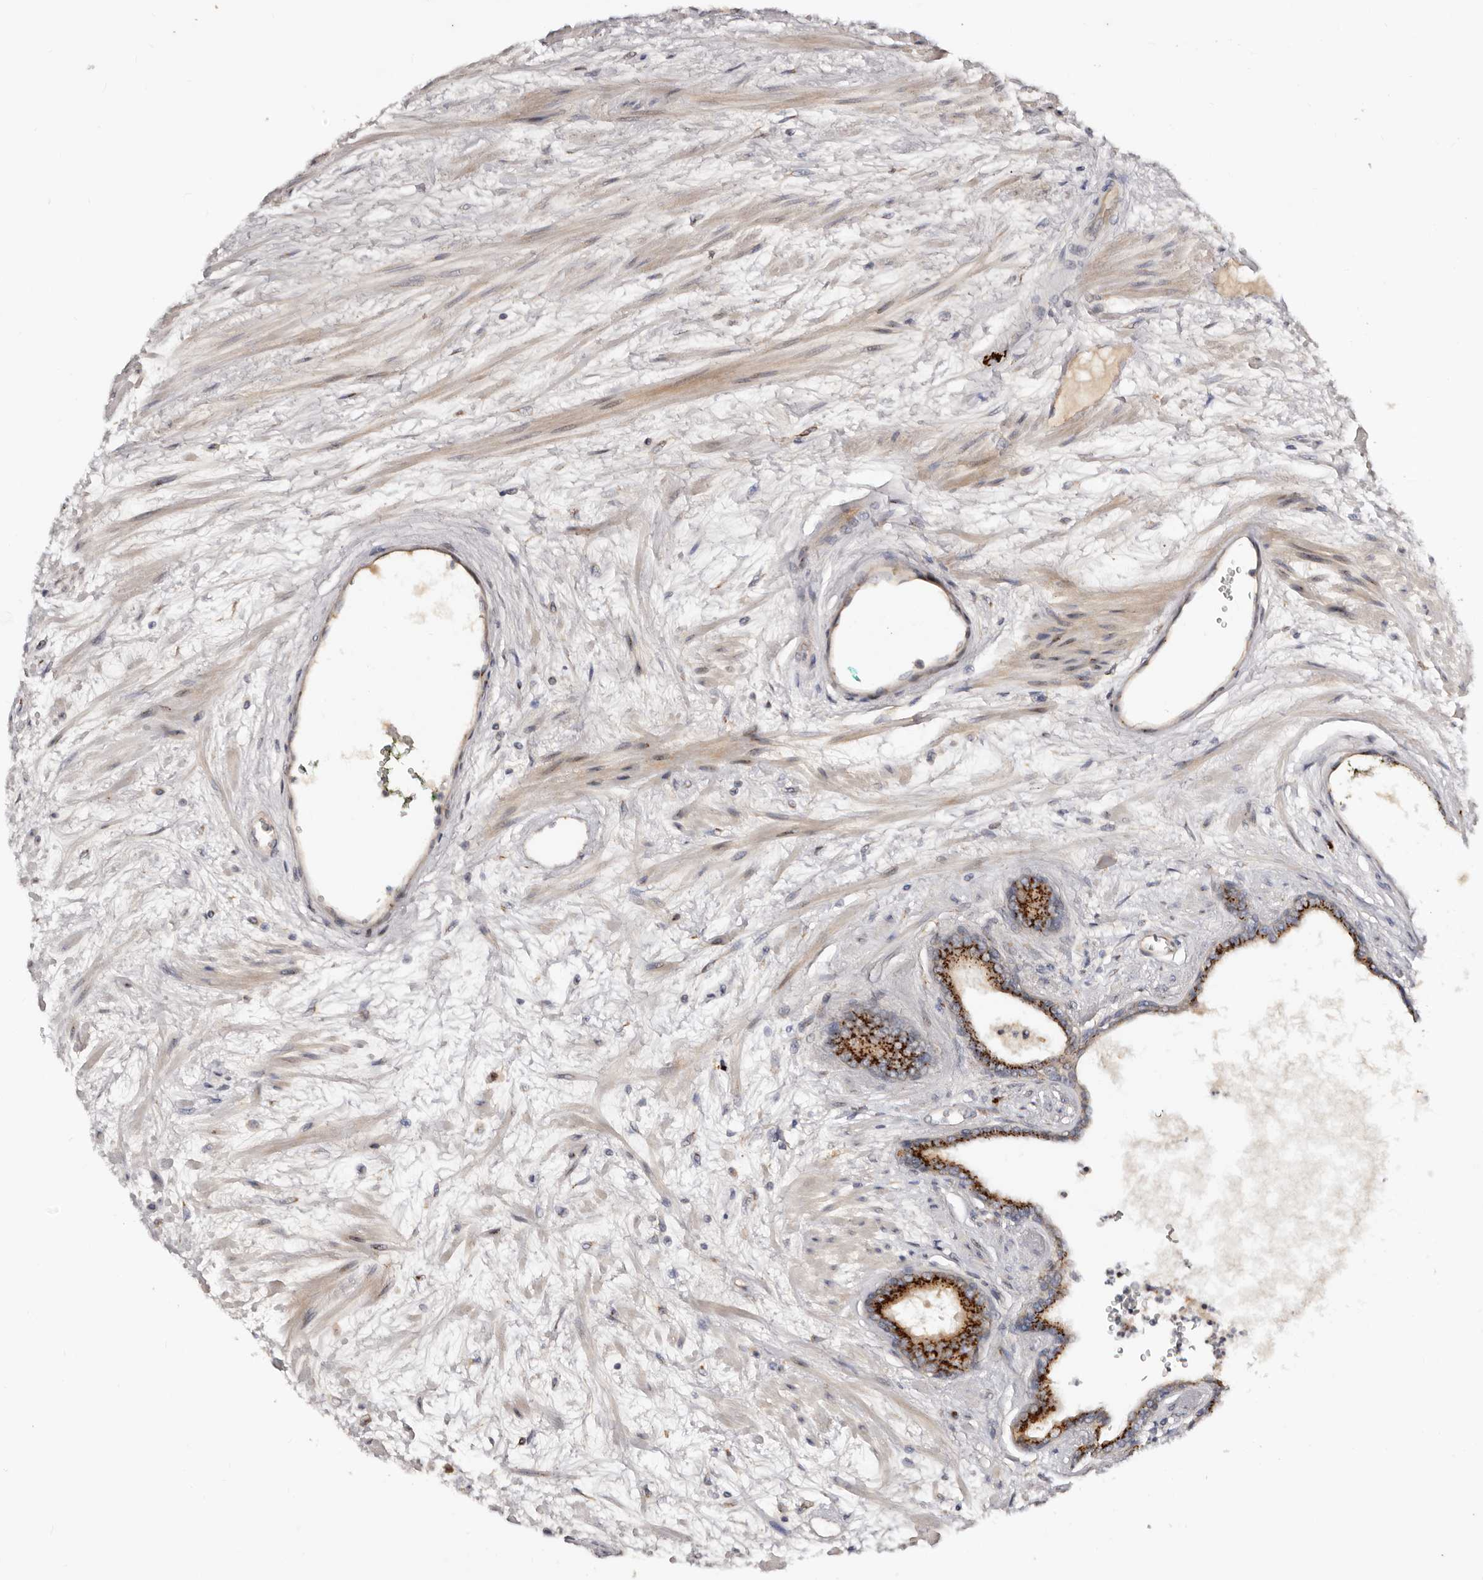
{"staining": {"intensity": "strong", "quantity": ">75%", "location": "cytoplasmic/membranous"}, "tissue": "prostate cancer", "cell_type": "Tumor cells", "image_type": "cancer", "snomed": [{"axis": "morphology", "description": "Adenocarcinoma, Low grade"}, {"axis": "topography", "description": "Prostate"}], "caption": "Prostate cancer stained with DAB IHC reveals high levels of strong cytoplasmic/membranous positivity in about >75% of tumor cells.", "gene": "DACT2", "patient": {"sex": "male", "age": 60}}